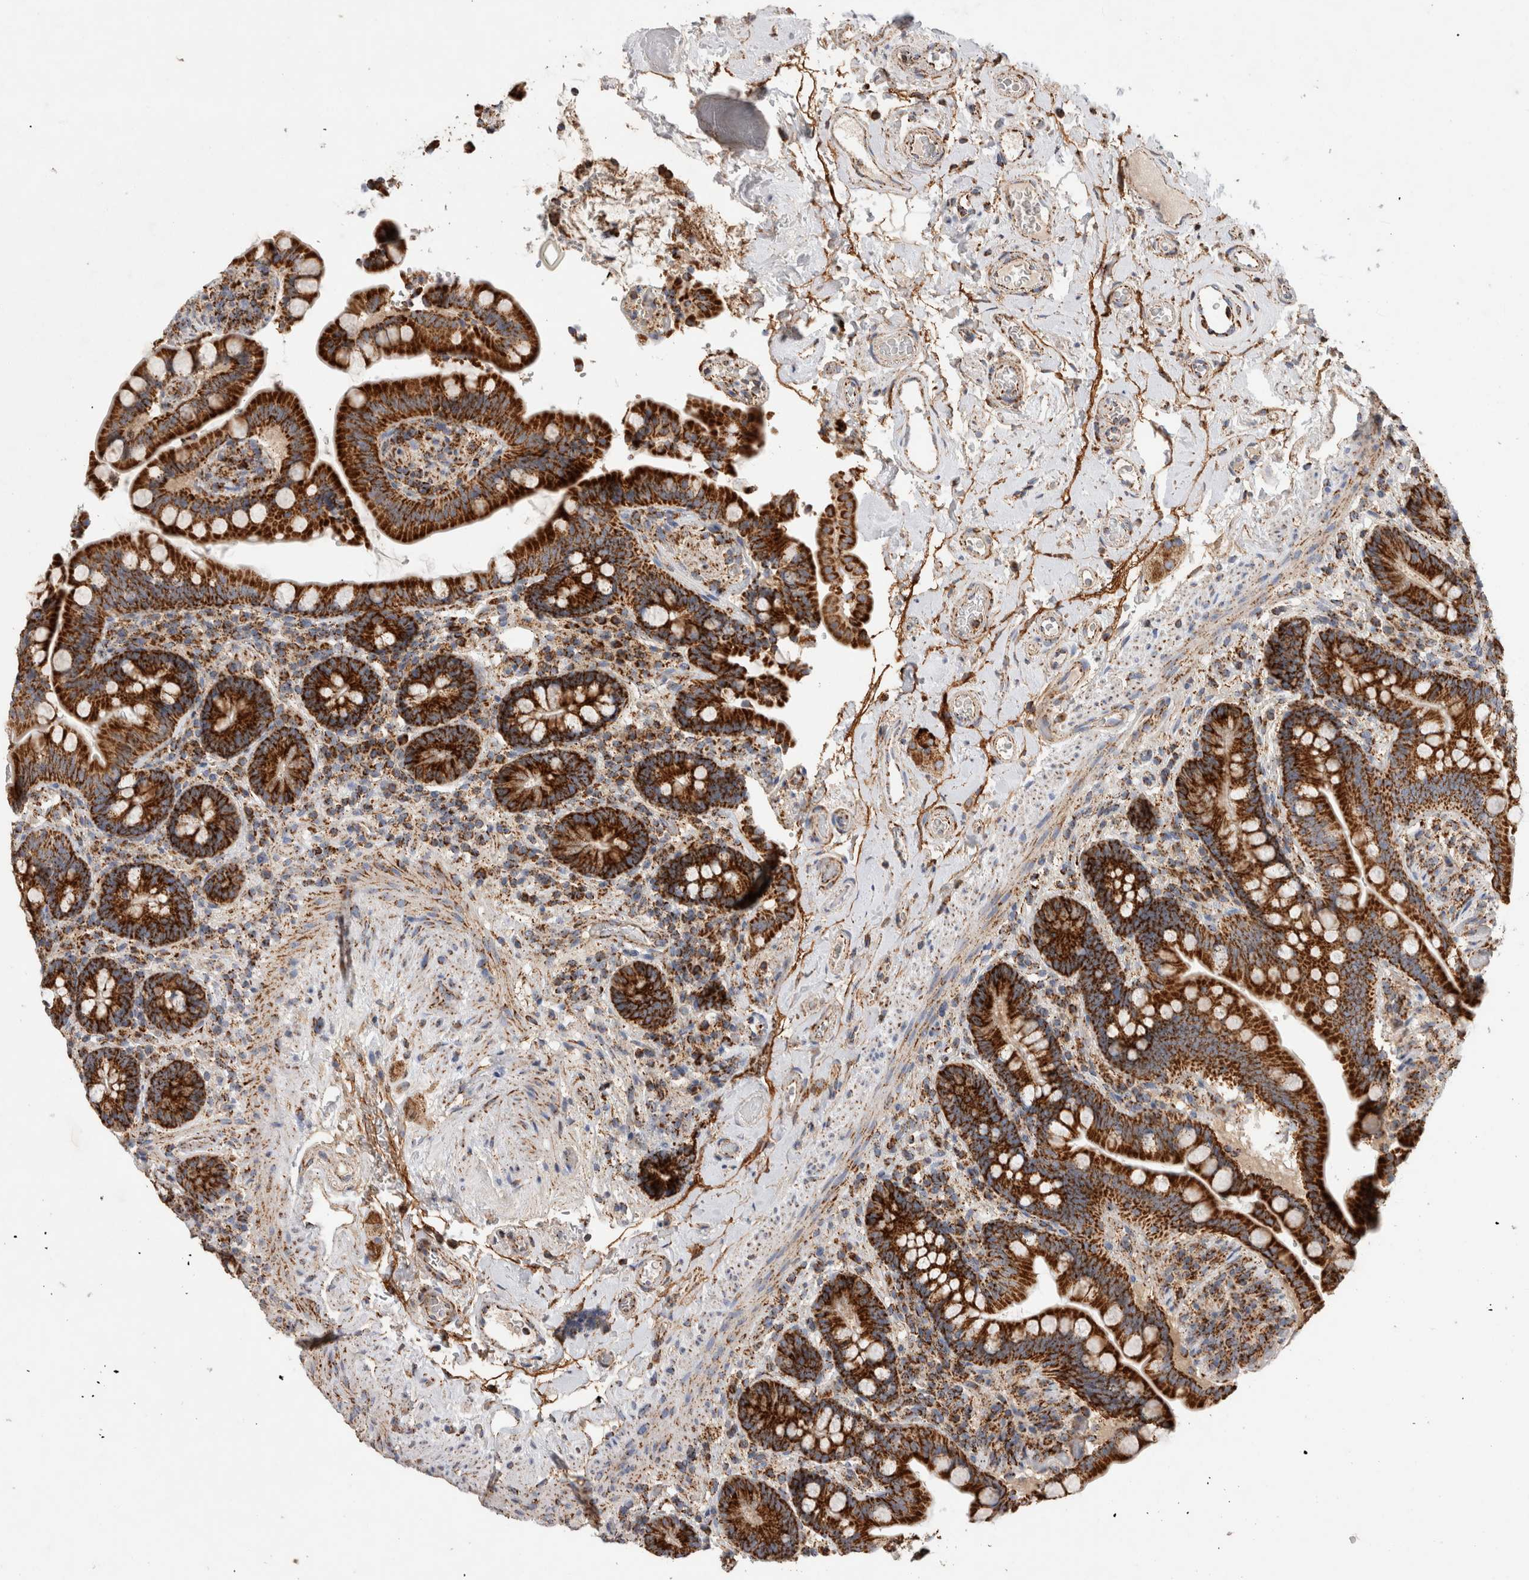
{"staining": {"intensity": "weak", "quantity": ">75%", "location": "cytoplasmic/membranous"}, "tissue": "colon", "cell_type": "Endothelial cells", "image_type": "normal", "snomed": [{"axis": "morphology", "description": "Normal tissue, NOS"}, {"axis": "topography", "description": "Smooth muscle"}, {"axis": "topography", "description": "Colon"}], "caption": "Colon was stained to show a protein in brown. There is low levels of weak cytoplasmic/membranous positivity in approximately >75% of endothelial cells. The staining was performed using DAB, with brown indicating positive protein expression. Nuclei are stained blue with hematoxylin.", "gene": "IARS2", "patient": {"sex": "male", "age": 73}}